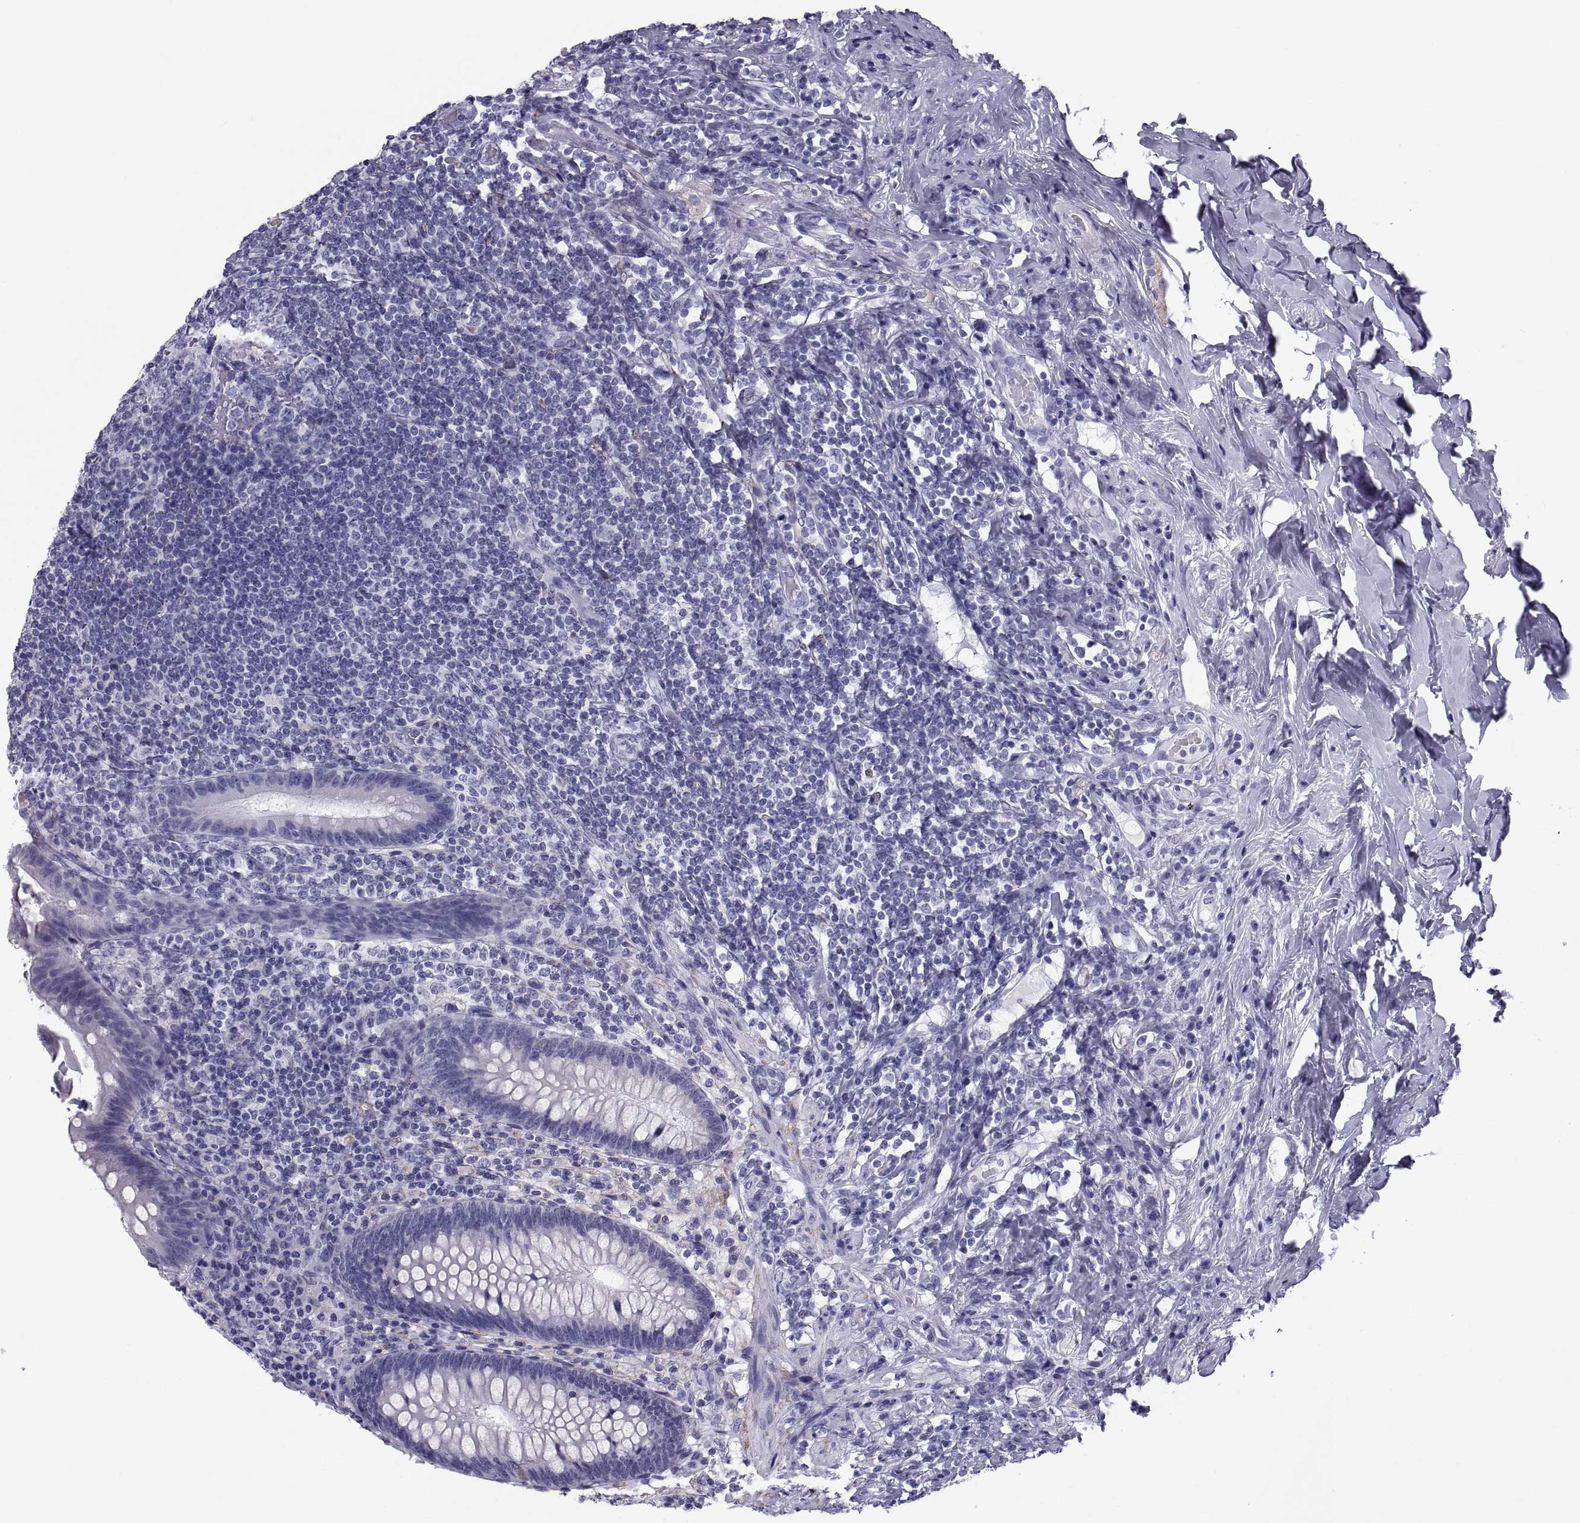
{"staining": {"intensity": "negative", "quantity": "none", "location": "none"}, "tissue": "appendix", "cell_type": "Glandular cells", "image_type": "normal", "snomed": [{"axis": "morphology", "description": "Normal tissue, NOS"}, {"axis": "topography", "description": "Appendix"}], "caption": "Glandular cells show no significant expression in unremarkable appendix. The staining is performed using DAB (3,3'-diaminobenzidine) brown chromogen with nuclei counter-stained in using hematoxylin.", "gene": "DEFB129", "patient": {"sex": "male", "age": 47}}